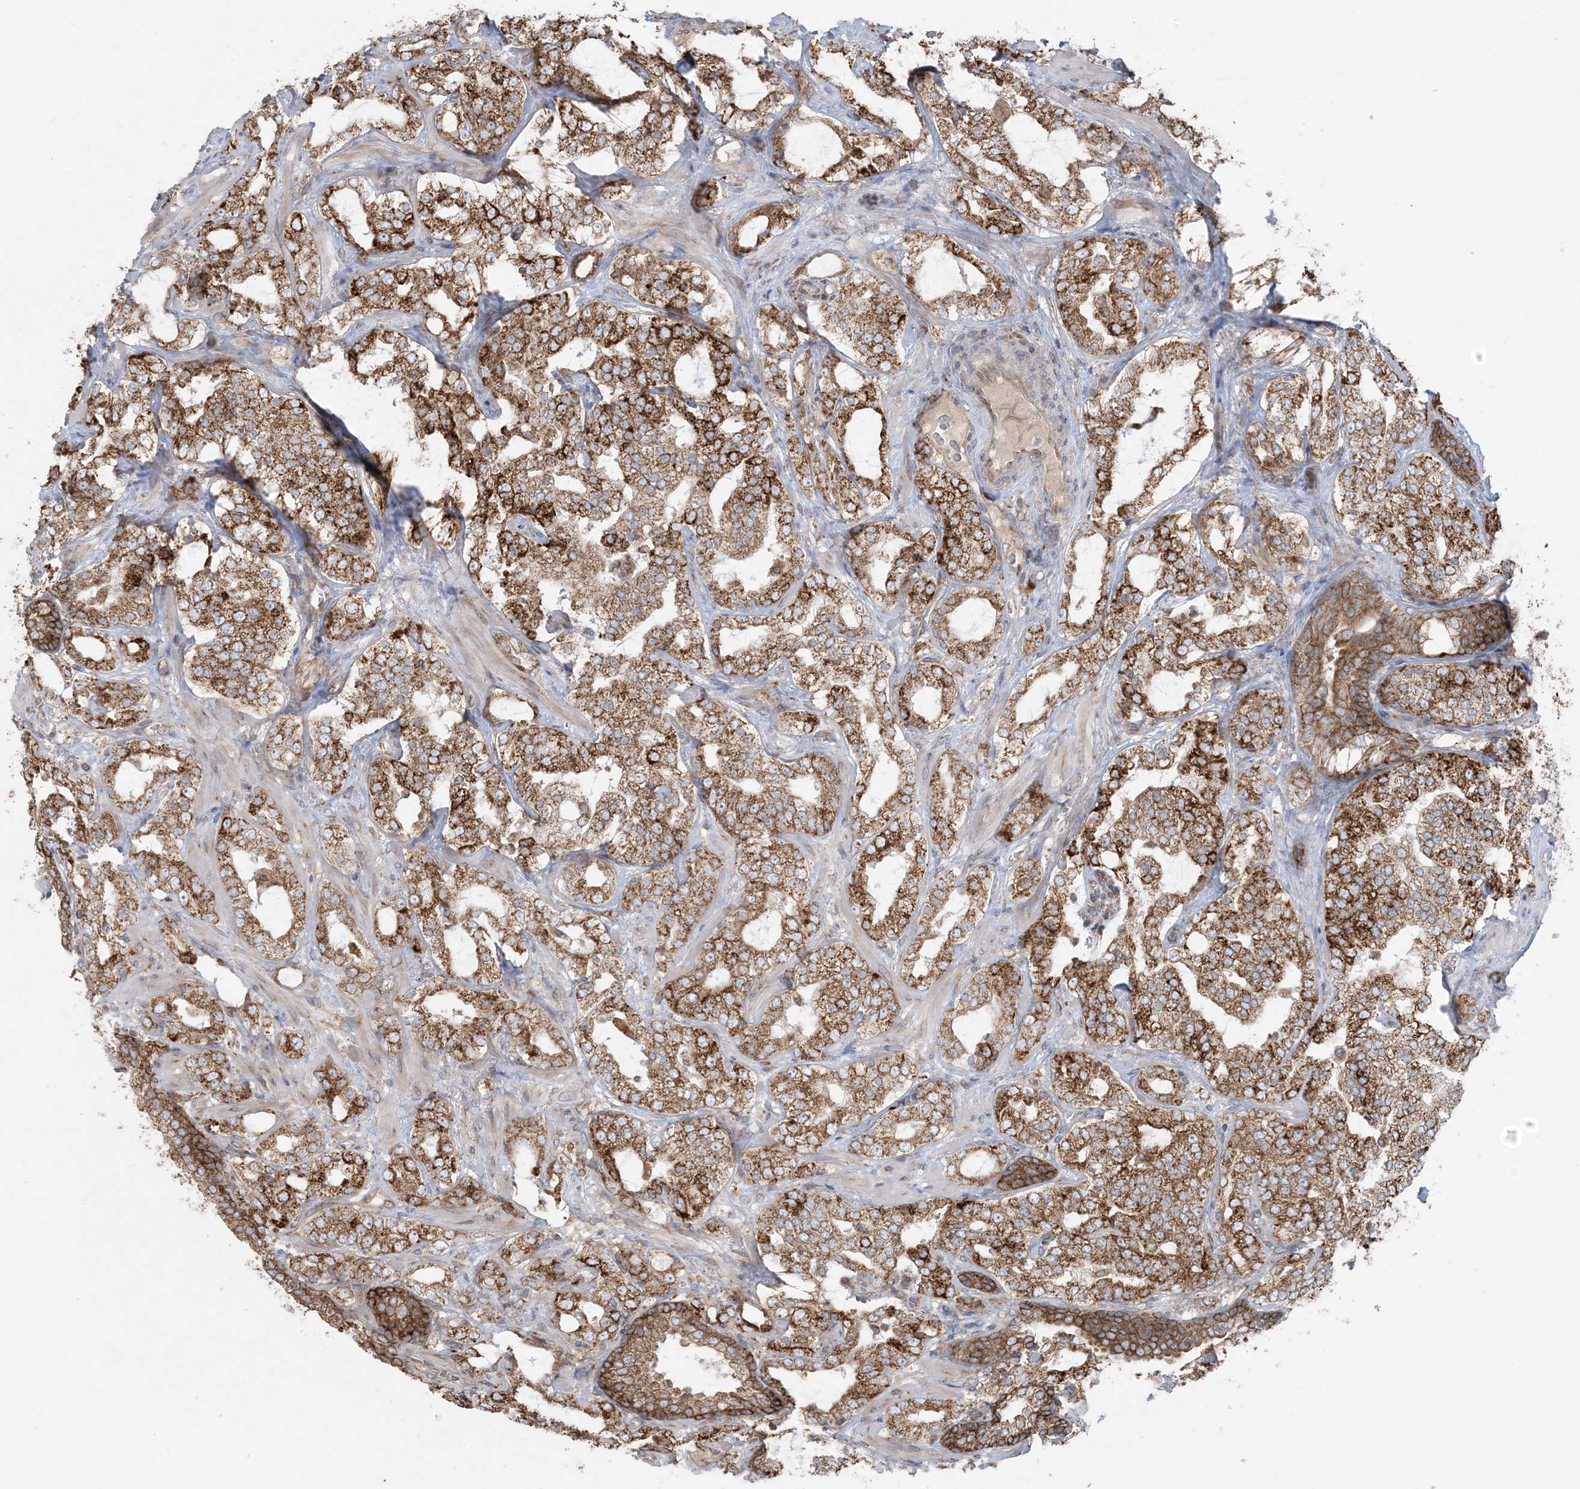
{"staining": {"intensity": "moderate", "quantity": ">75%", "location": "cytoplasmic/membranous"}, "tissue": "prostate cancer", "cell_type": "Tumor cells", "image_type": "cancer", "snomed": [{"axis": "morphology", "description": "Adenocarcinoma, High grade"}, {"axis": "topography", "description": "Prostate"}], "caption": "Protein staining of prostate high-grade adenocarcinoma tissue displays moderate cytoplasmic/membranous positivity in approximately >75% of tumor cells. Using DAB (3,3'-diaminobenzidine) (brown) and hematoxylin (blue) stains, captured at high magnification using brightfield microscopy.", "gene": "UBXN4", "patient": {"sex": "male", "age": 64}}